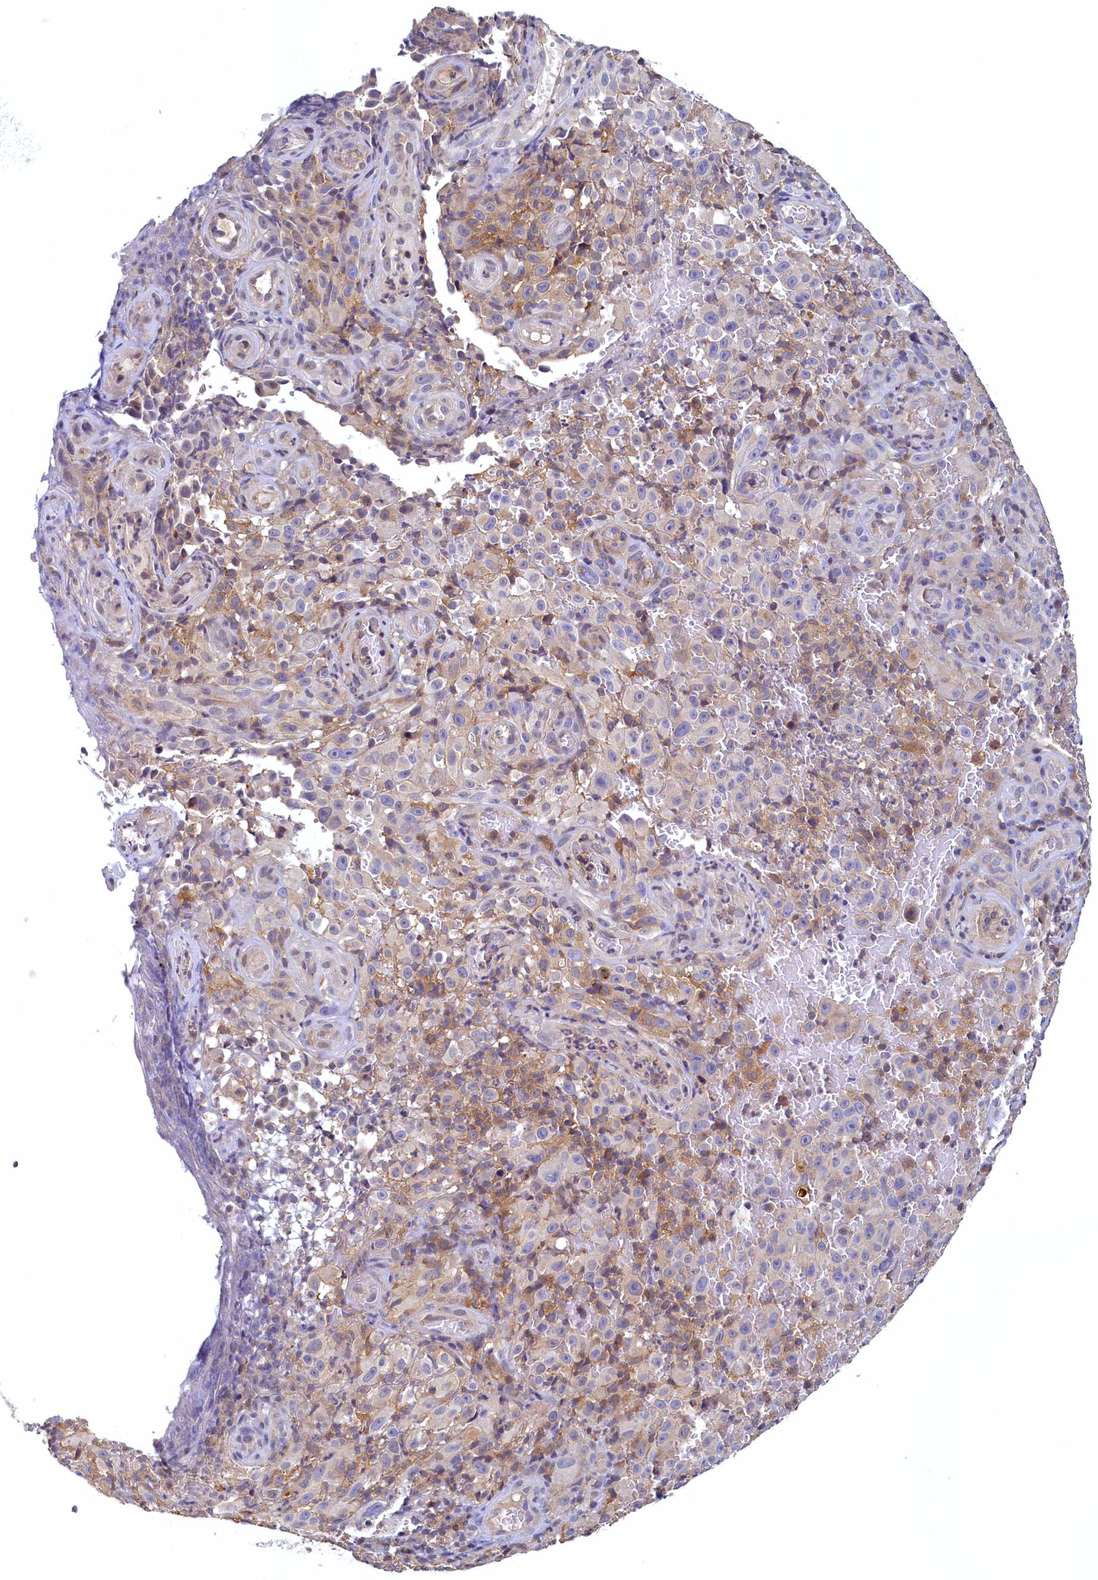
{"staining": {"intensity": "weak", "quantity": "<25%", "location": "cytoplasmic/membranous"}, "tissue": "melanoma", "cell_type": "Tumor cells", "image_type": "cancer", "snomed": [{"axis": "morphology", "description": "Malignant melanoma, NOS"}, {"axis": "topography", "description": "Skin"}], "caption": "Protein analysis of melanoma exhibits no significant staining in tumor cells. (IHC, brightfield microscopy, high magnification).", "gene": "PAAF1", "patient": {"sex": "female", "age": 82}}